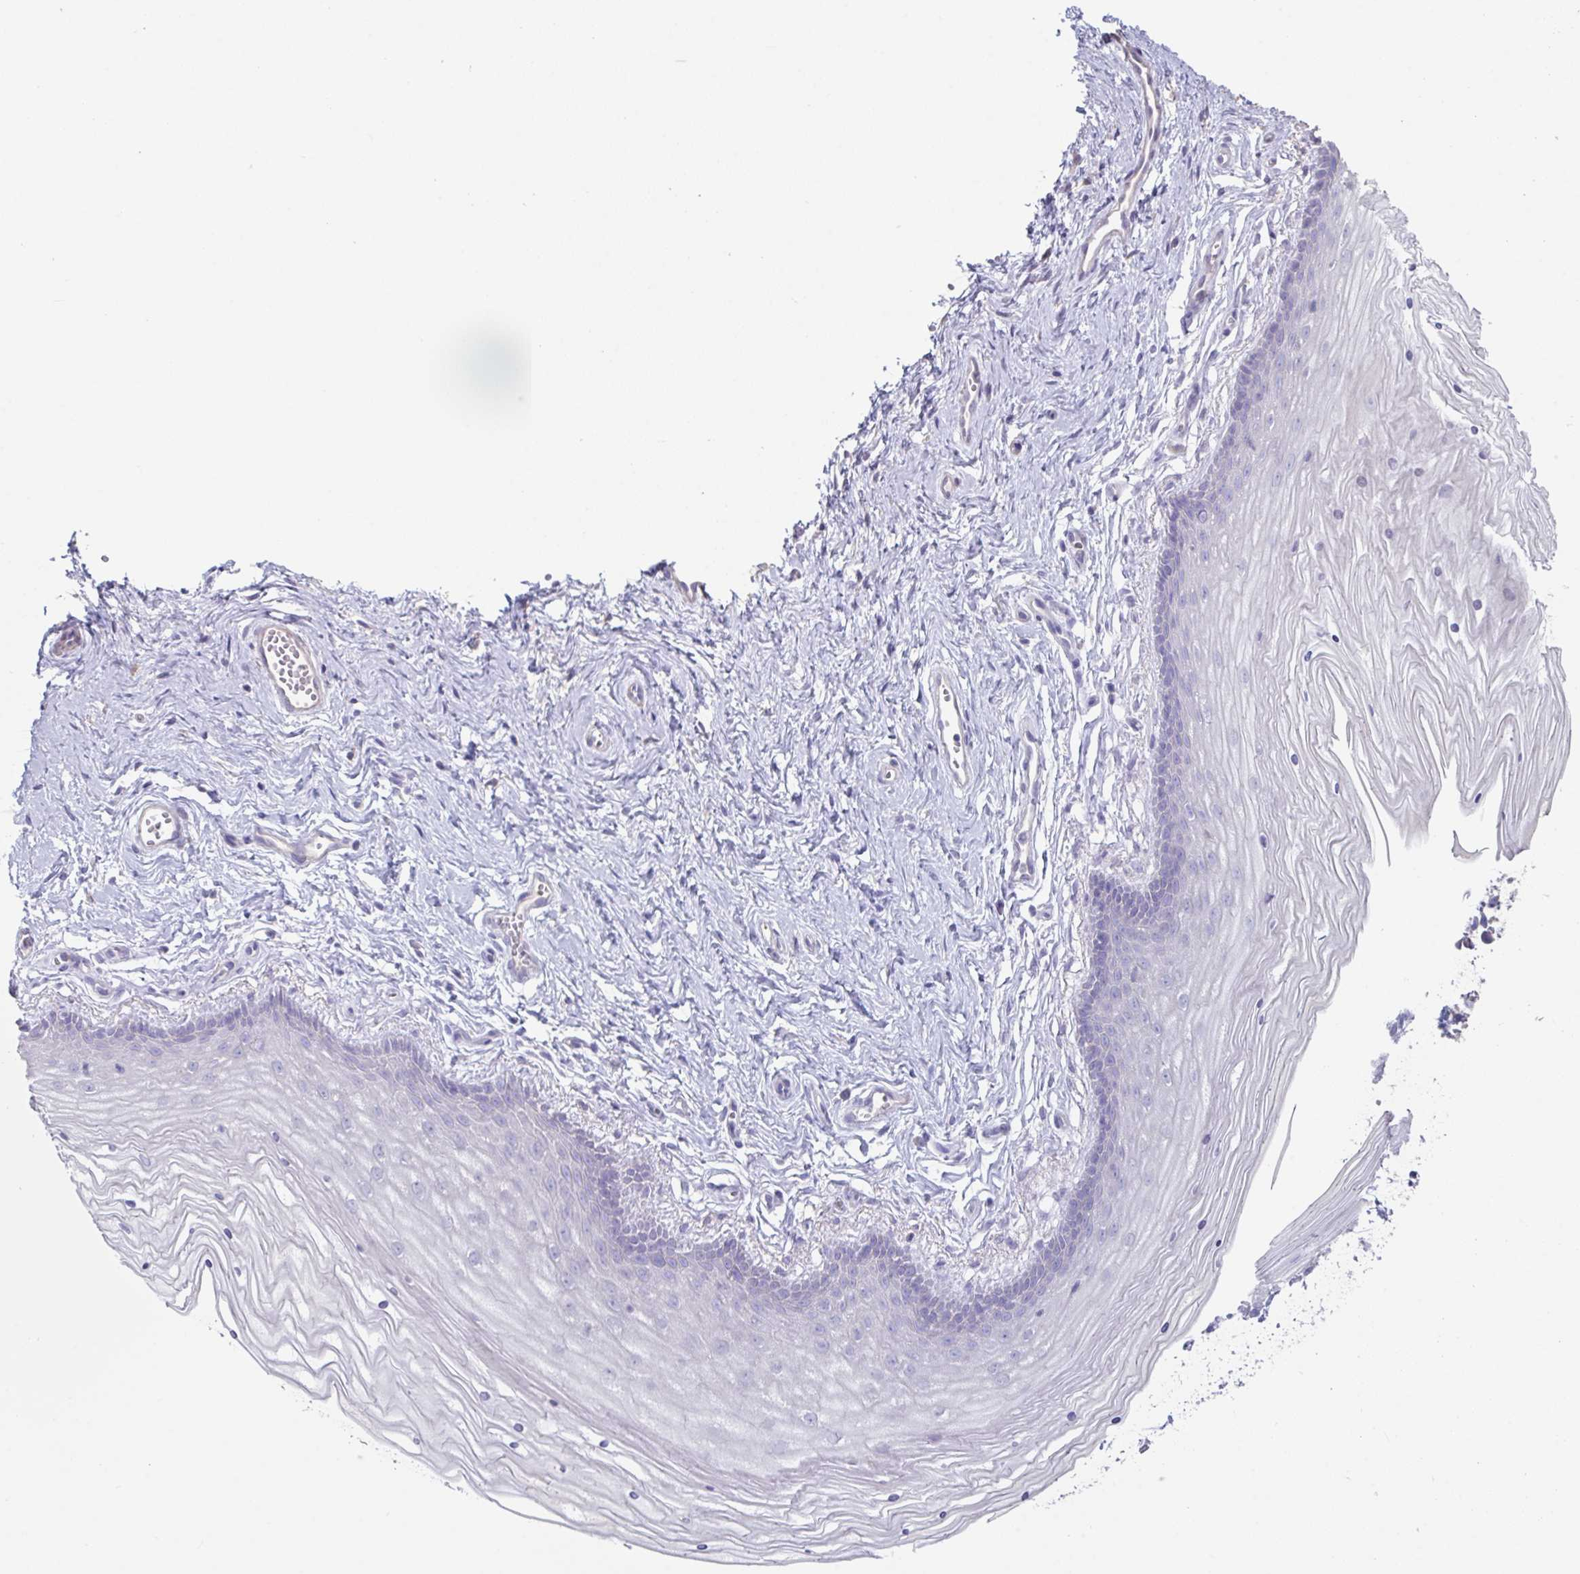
{"staining": {"intensity": "negative", "quantity": "none", "location": "none"}, "tissue": "vagina", "cell_type": "Squamous epithelial cells", "image_type": "normal", "snomed": [{"axis": "morphology", "description": "Normal tissue, NOS"}, {"axis": "topography", "description": "Vagina"}], "caption": "High power microscopy micrograph of an IHC photomicrograph of benign vagina, revealing no significant expression in squamous epithelial cells.", "gene": "SLC44A4", "patient": {"sex": "female", "age": 38}}